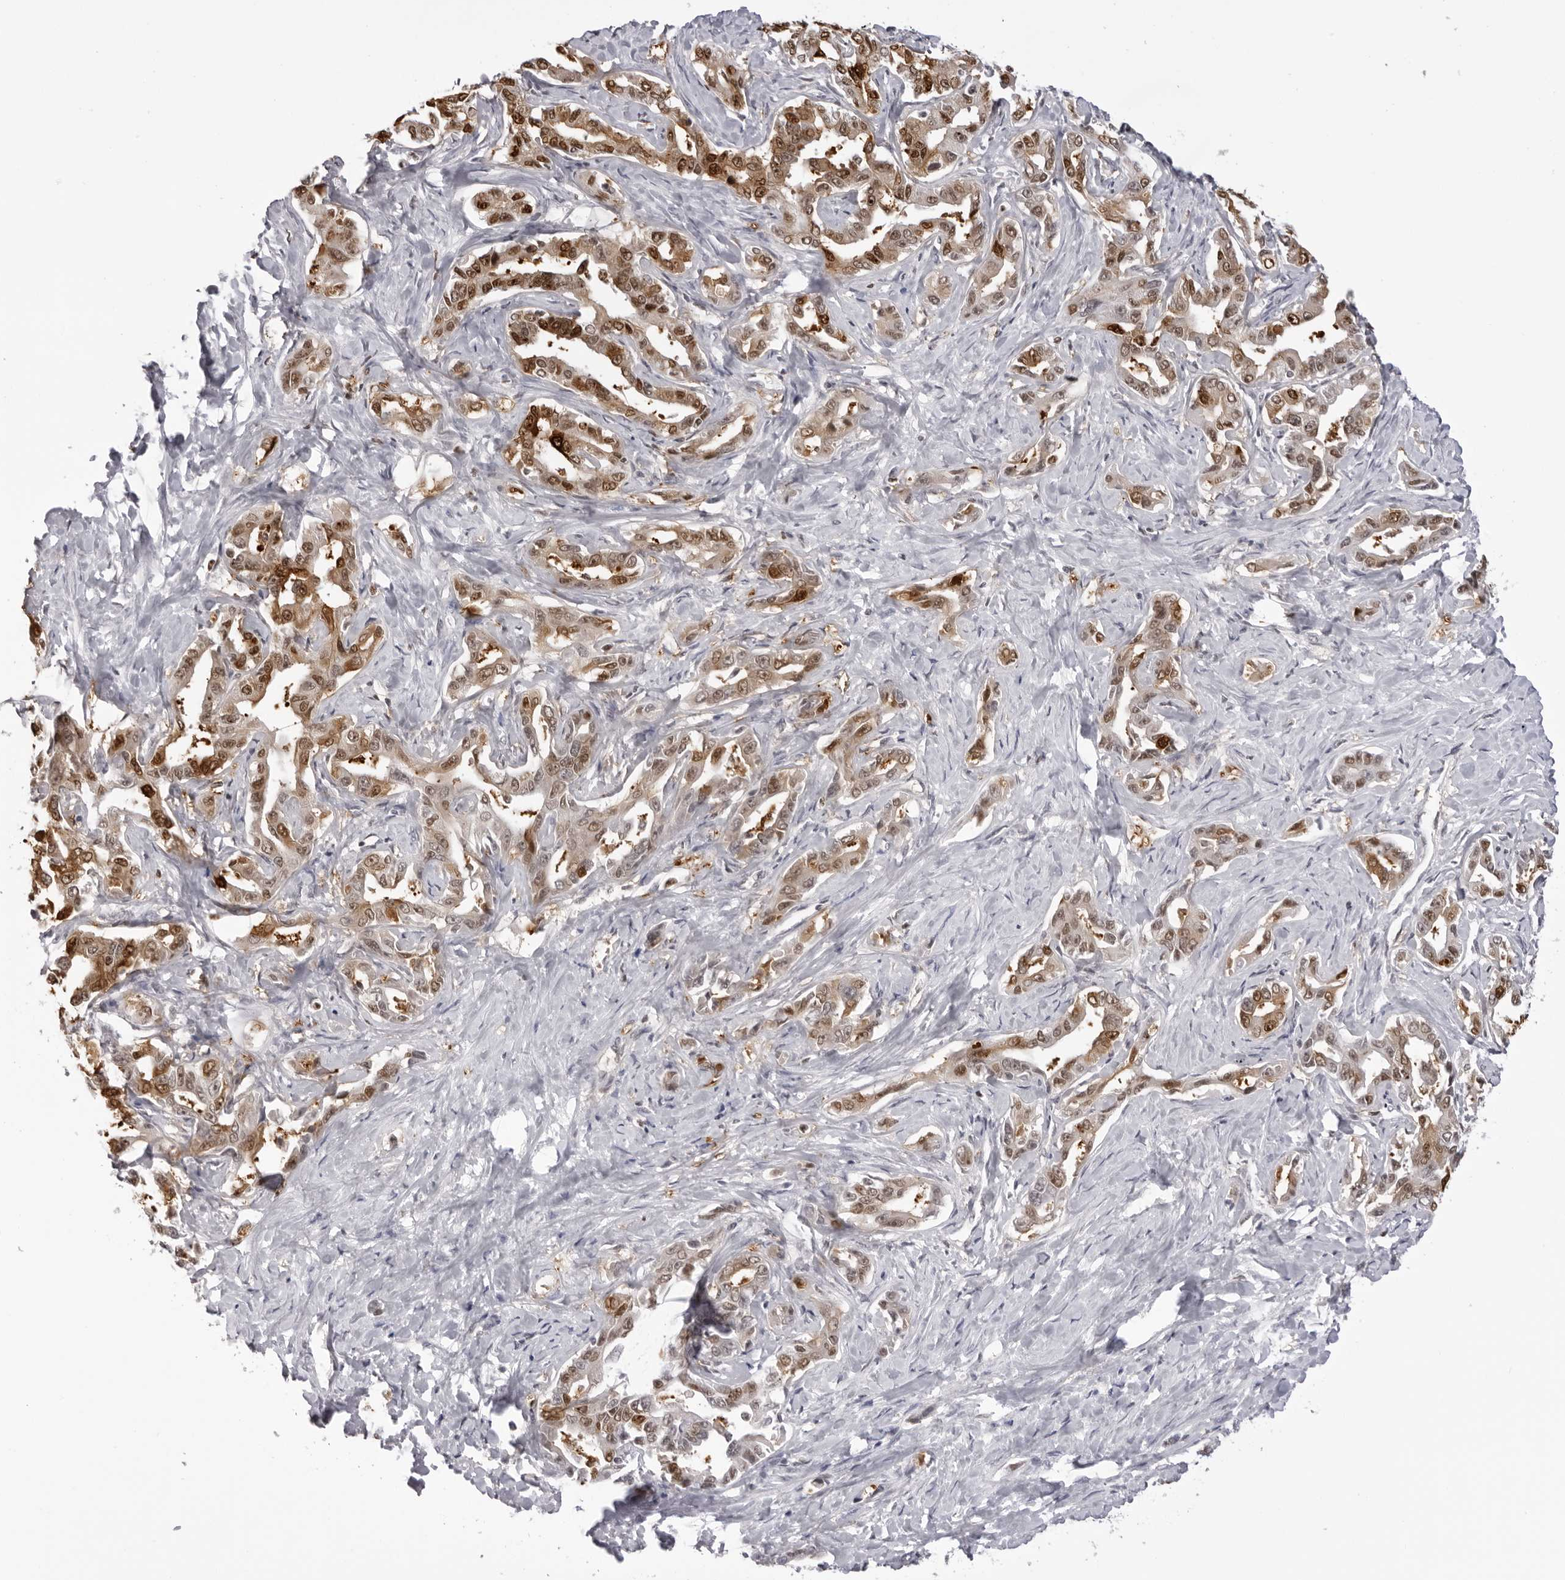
{"staining": {"intensity": "moderate", "quantity": ">75%", "location": "cytoplasmic/membranous,nuclear"}, "tissue": "liver cancer", "cell_type": "Tumor cells", "image_type": "cancer", "snomed": [{"axis": "morphology", "description": "Cholangiocarcinoma"}, {"axis": "topography", "description": "Liver"}], "caption": "Brown immunohistochemical staining in liver cancer exhibits moderate cytoplasmic/membranous and nuclear positivity in approximately >75% of tumor cells.", "gene": "HSPA4", "patient": {"sex": "male", "age": 59}}